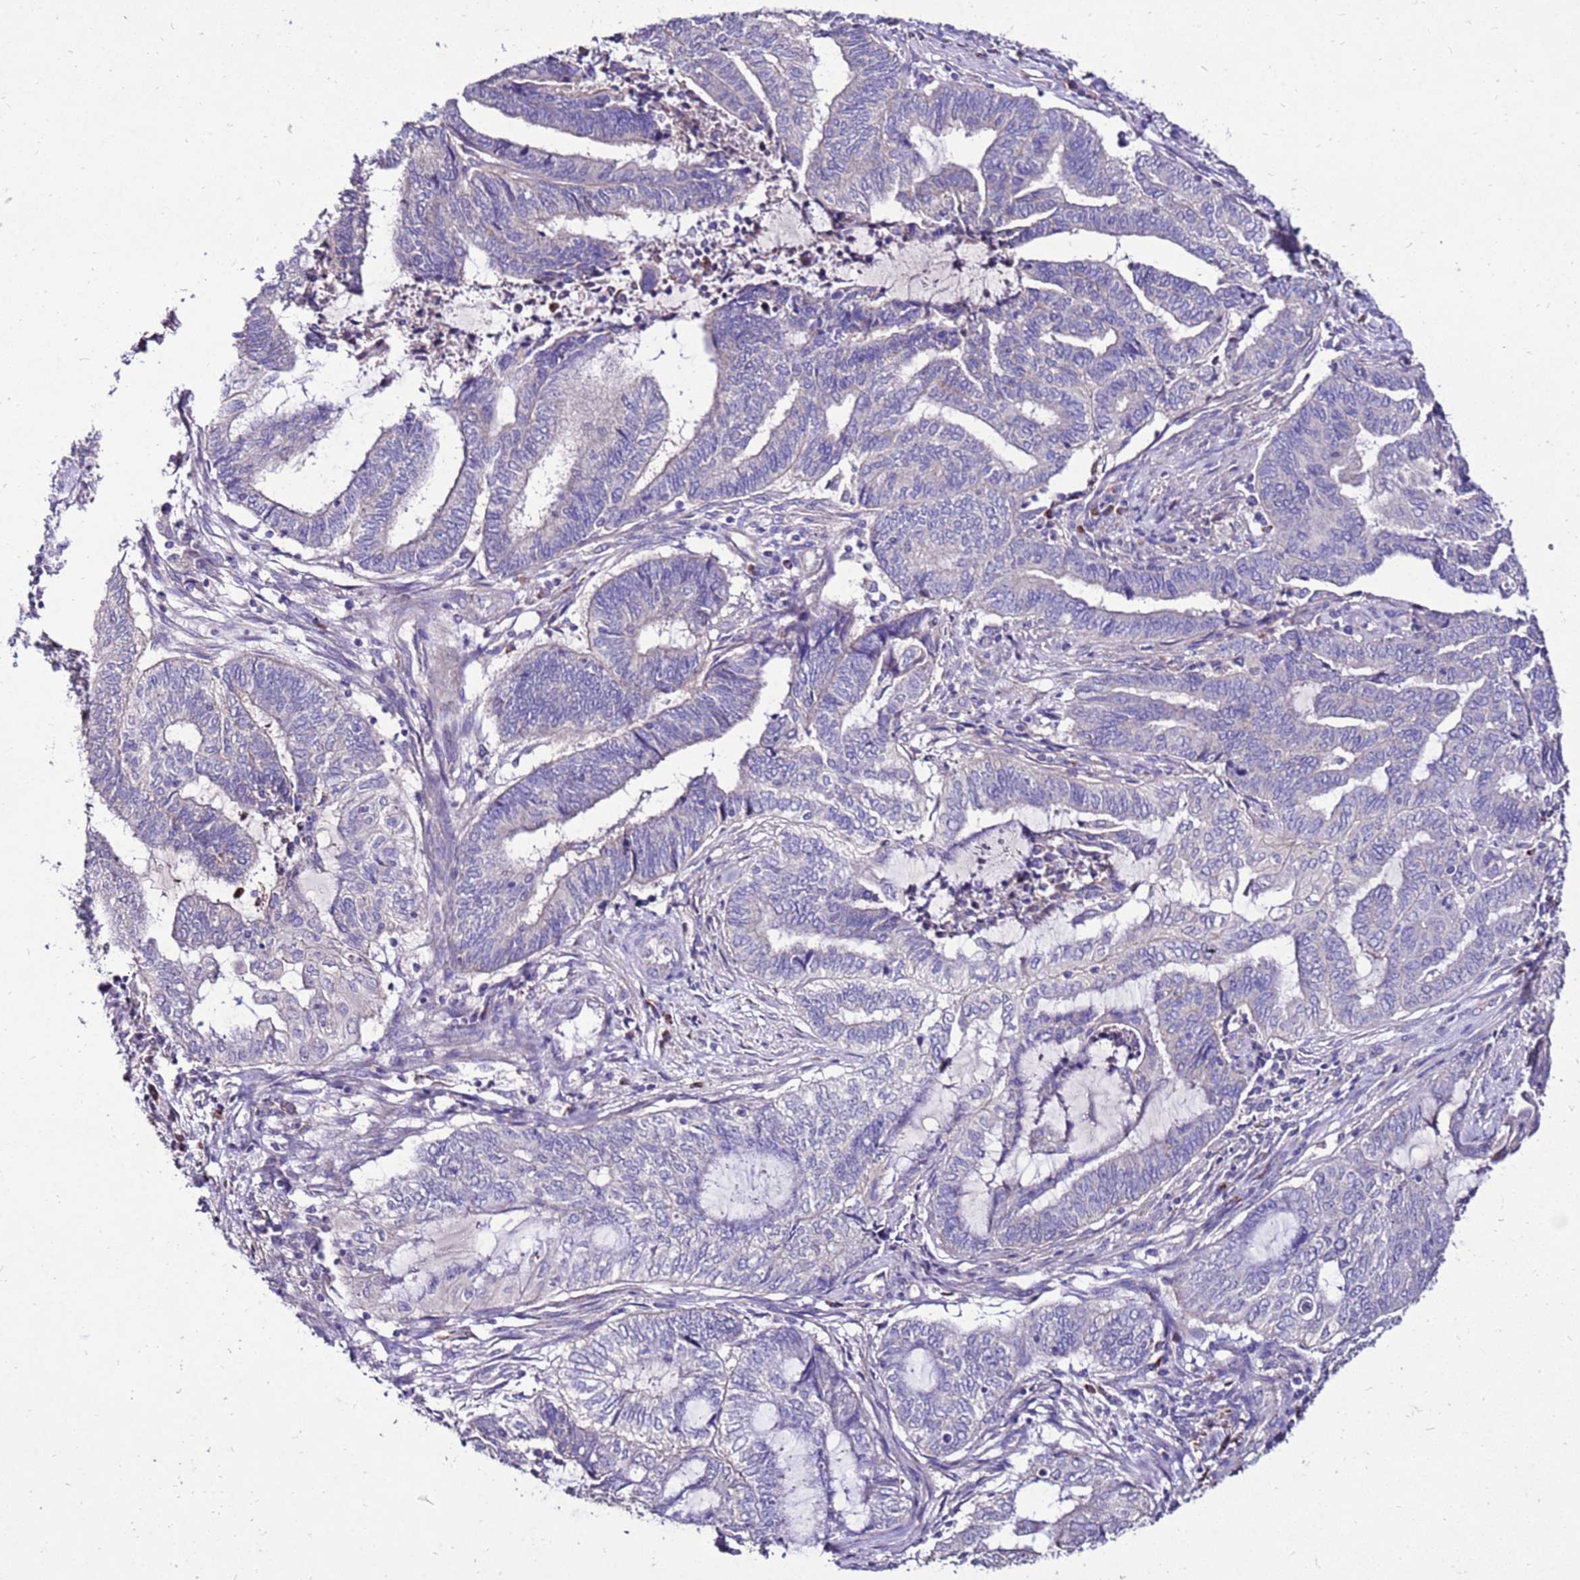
{"staining": {"intensity": "negative", "quantity": "none", "location": "none"}, "tissue": "endometrial cancer", "cell_type": "Tumor cells", "image_type": "cancer", "snomed": [{"axis": "morphology", "description": "Adenocarcinoma, NOS"}, {"axis": "topography", "description": "Uterus"}, {"axis": "topography", "description": "Endometrium"}], "caption": "Immunohistochemistry image of human endometrial cancer stained for a protein (brown), which exhibits no expression in tumor cells.", "gene": "TMEM106C", "patient": {"sex": "female", "age": 70}}